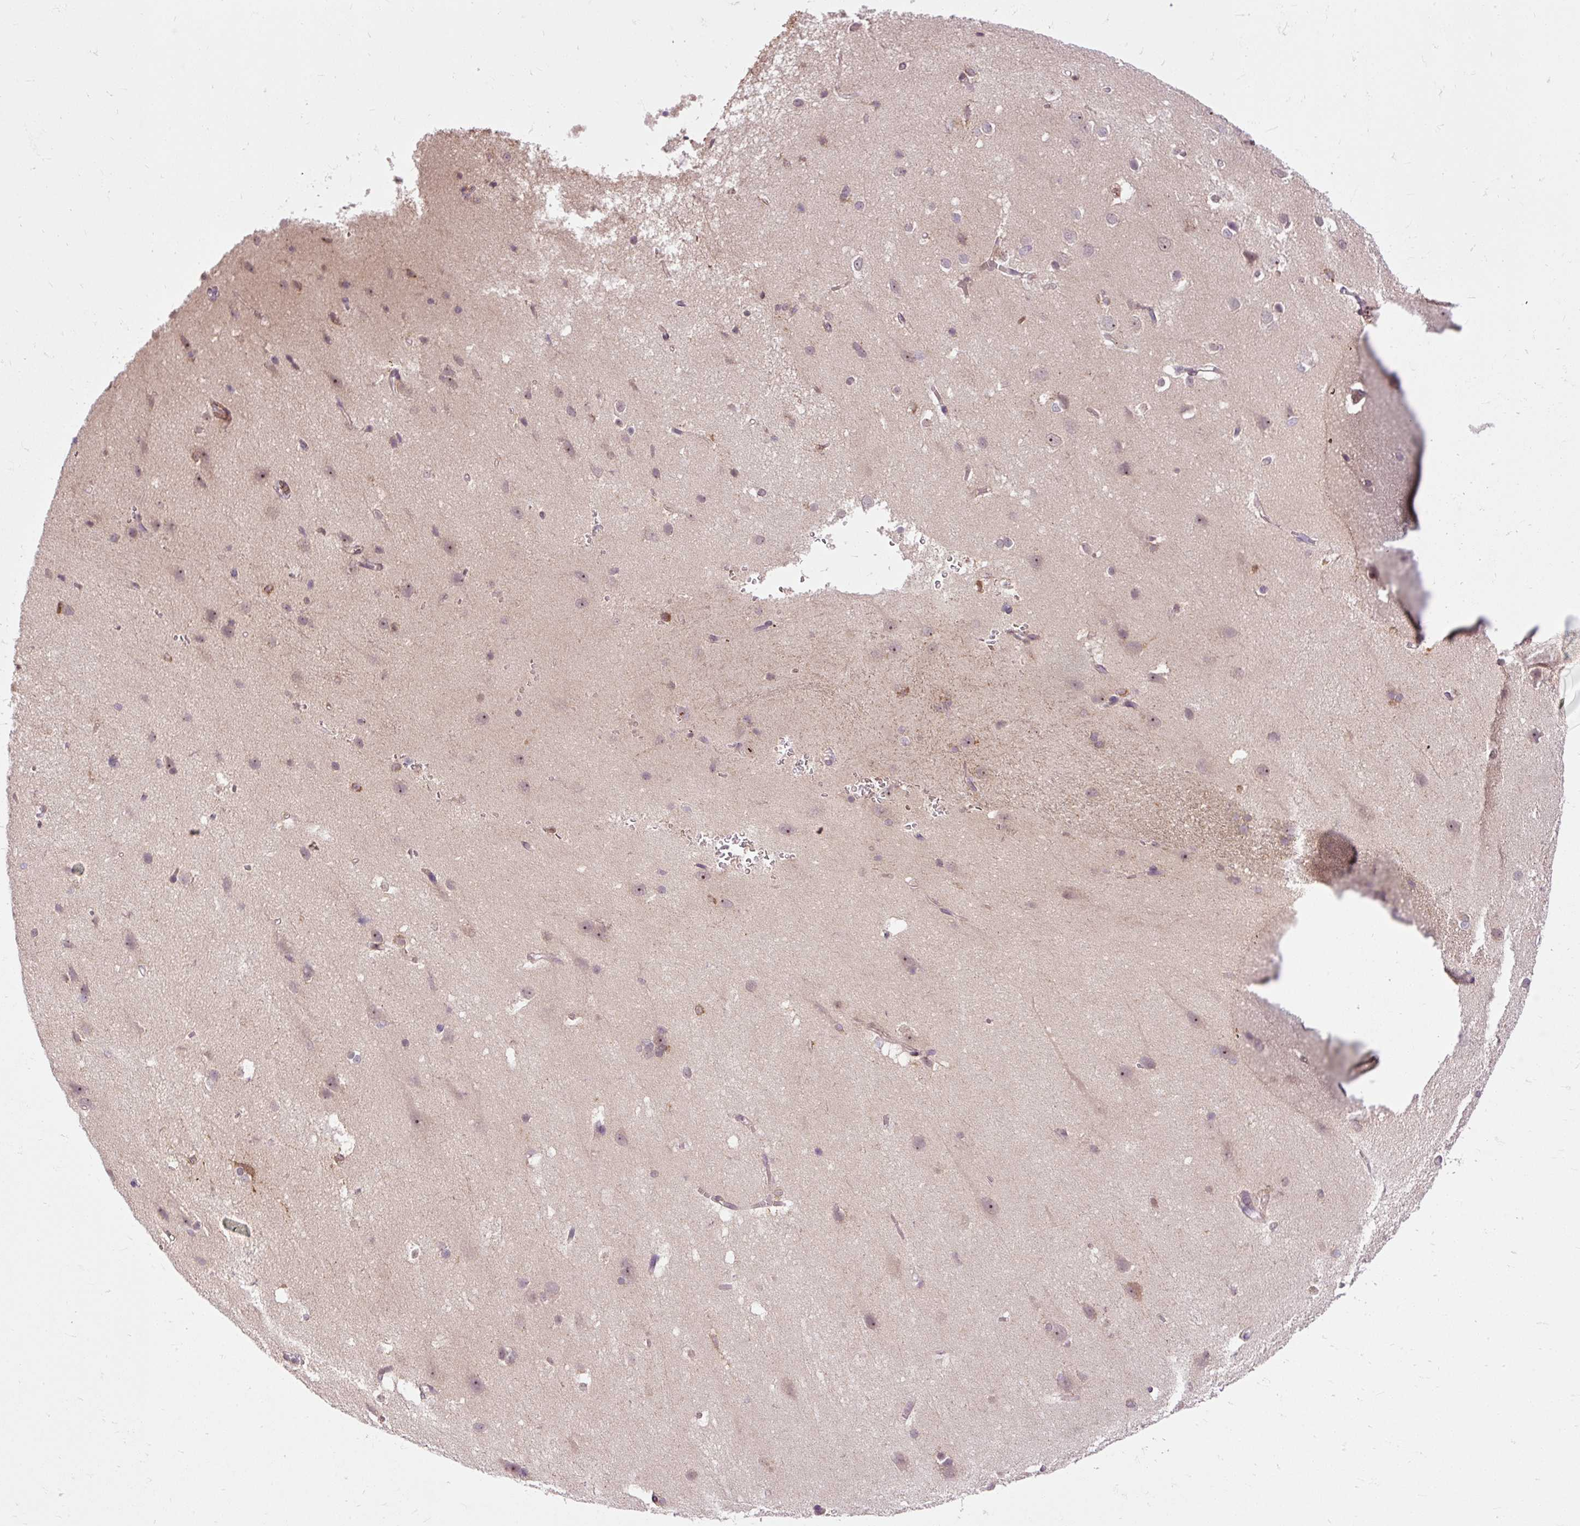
{"staining": {"intensity": "moderate", "quantity": ">75%", "location": "cytoplasmic/membranous"}, "tissue": "cerebral cortex", "cell_type": "Endothelial cells", "image_type": "normal", "snomed": [{"axis": "morphology", "description": "Normal tissue, NOS"}, {"axis": "topography", "description": "Cerebral cortex"}], "caption": "Endothelial cells demonstrate medium levels of moderate cytoplasmic/membranous staining in approximately >75% of cells in benign cerebral cortex.", "gene": "CEBPZ", "patient": {"sex": "male", "age": 37}}